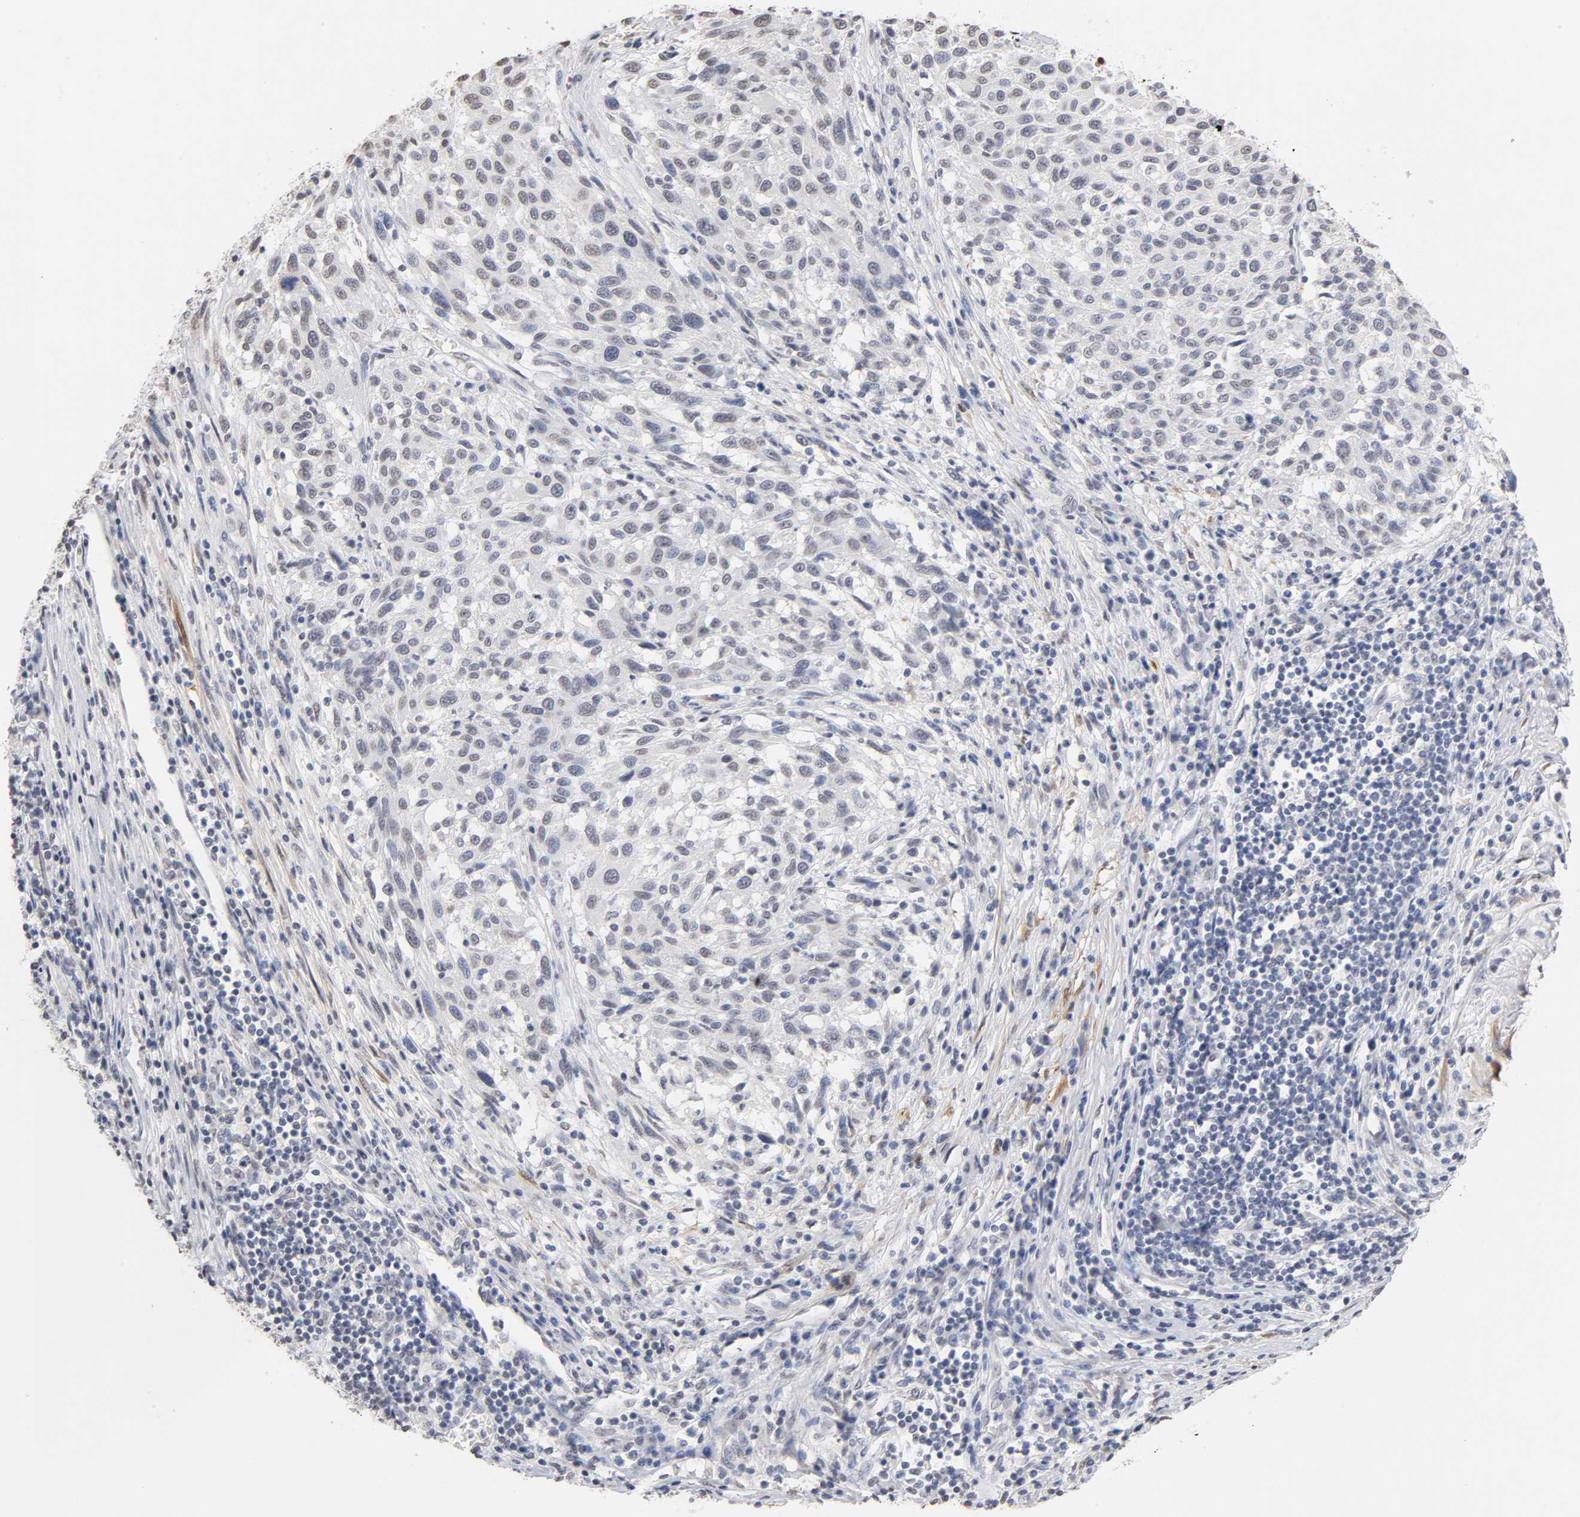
{"staining": {"intensity": "negative", "quantity": "none", "location": "none"}, "tissue": "melanoma", "cell_type": "Tumor cells", "image_type": "cancer", "snomed": [{"axis": "morphology", "description": "Malignant melanoma, Metastatic site"}, {"axis": "topography", "description": "Lymph node"}], "caption": "A histopathology image of human malignant melanoma (metastatic site) is negative for staining in tumor cells.", "gene": "CRABP2", "patient": {"sex": "male", "age": 61}}